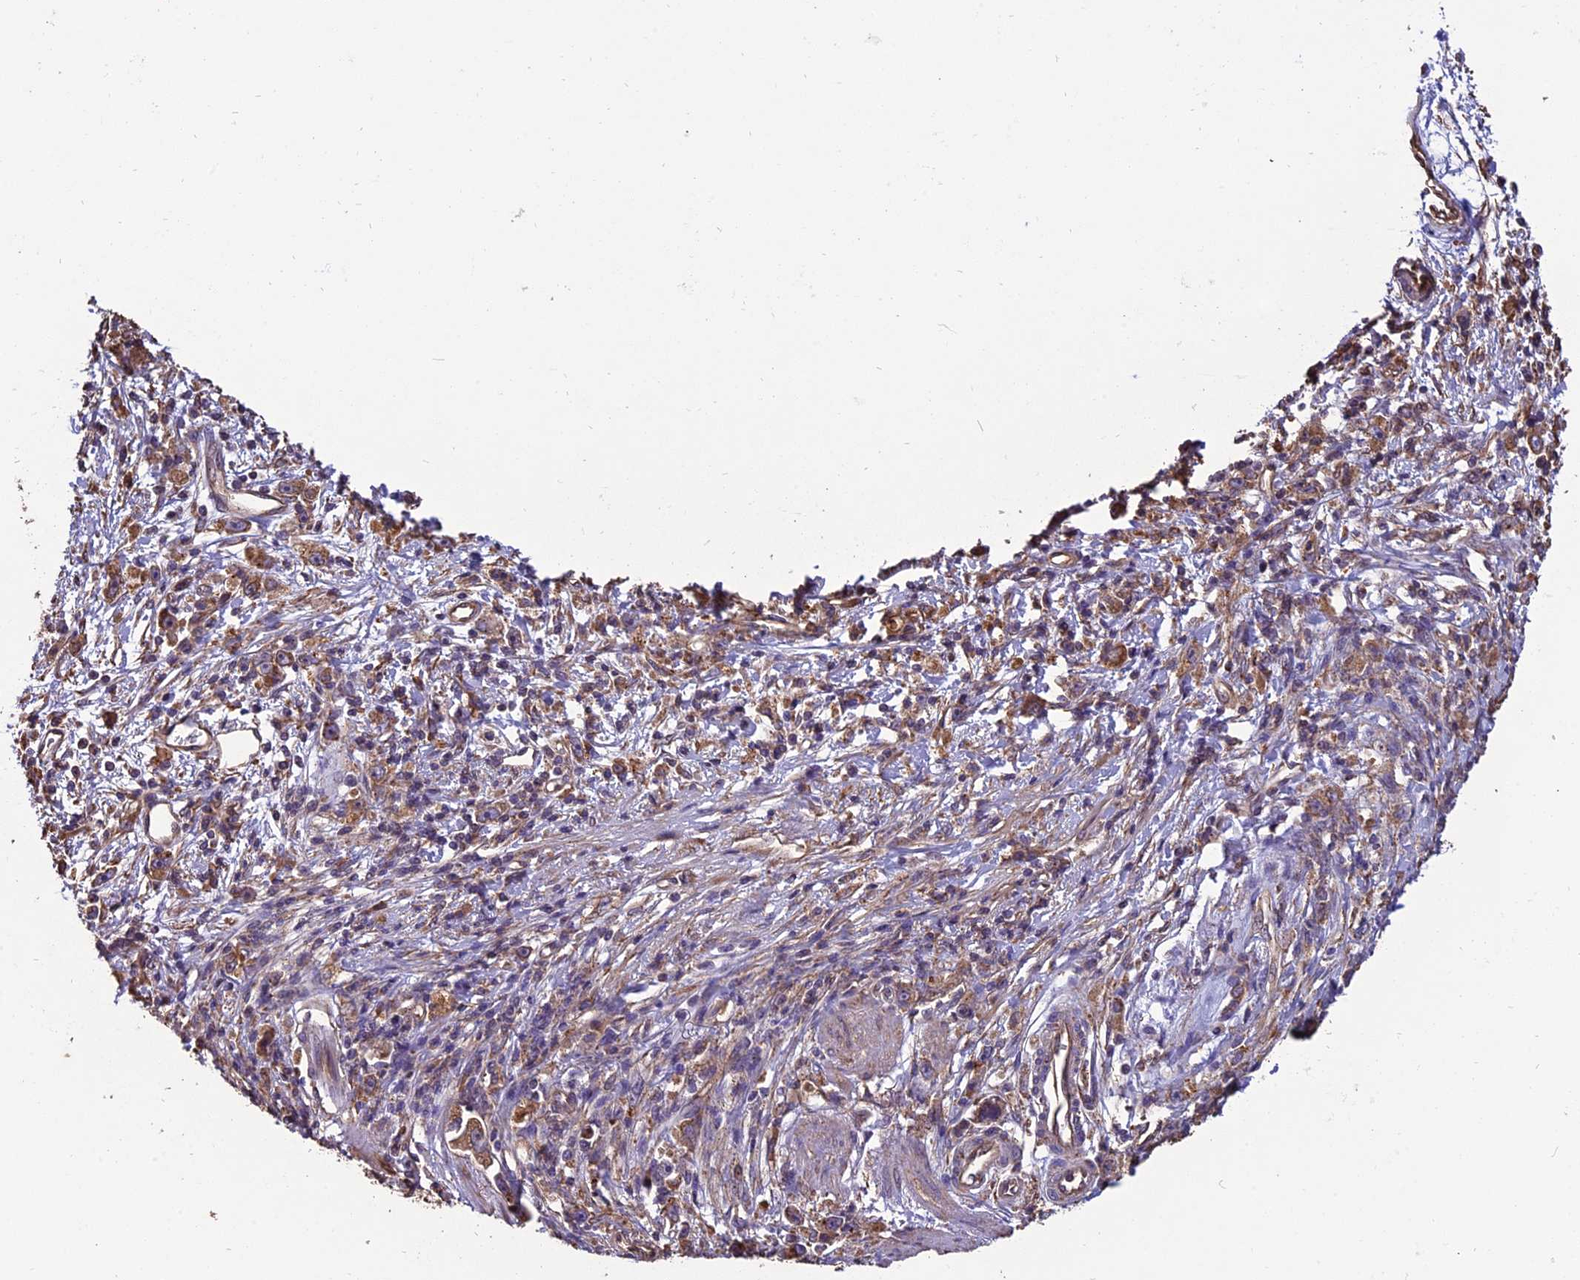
{"staining": {"intensity": "moderate", "quantity": ">75%", "location": "cytoplasmic/membranous"}, "tissue": "stomach cancer", "cell_type": "Tumor cells", "image_type": "cancer", "snomed": [{"axis": "morphology", "description": "Adenocarcinoma, NOS"}, {"axis": "topography", "description": "Stomach"}], "caption": "Protein expression analysis of stomach cancer (adenocarcinoma) demonstrates moderate cytoplasmic/membranous expression in about >75% of tumor cells.", "gene": "CHMP2A", "patient": {"sex": "female", "age": 59}}